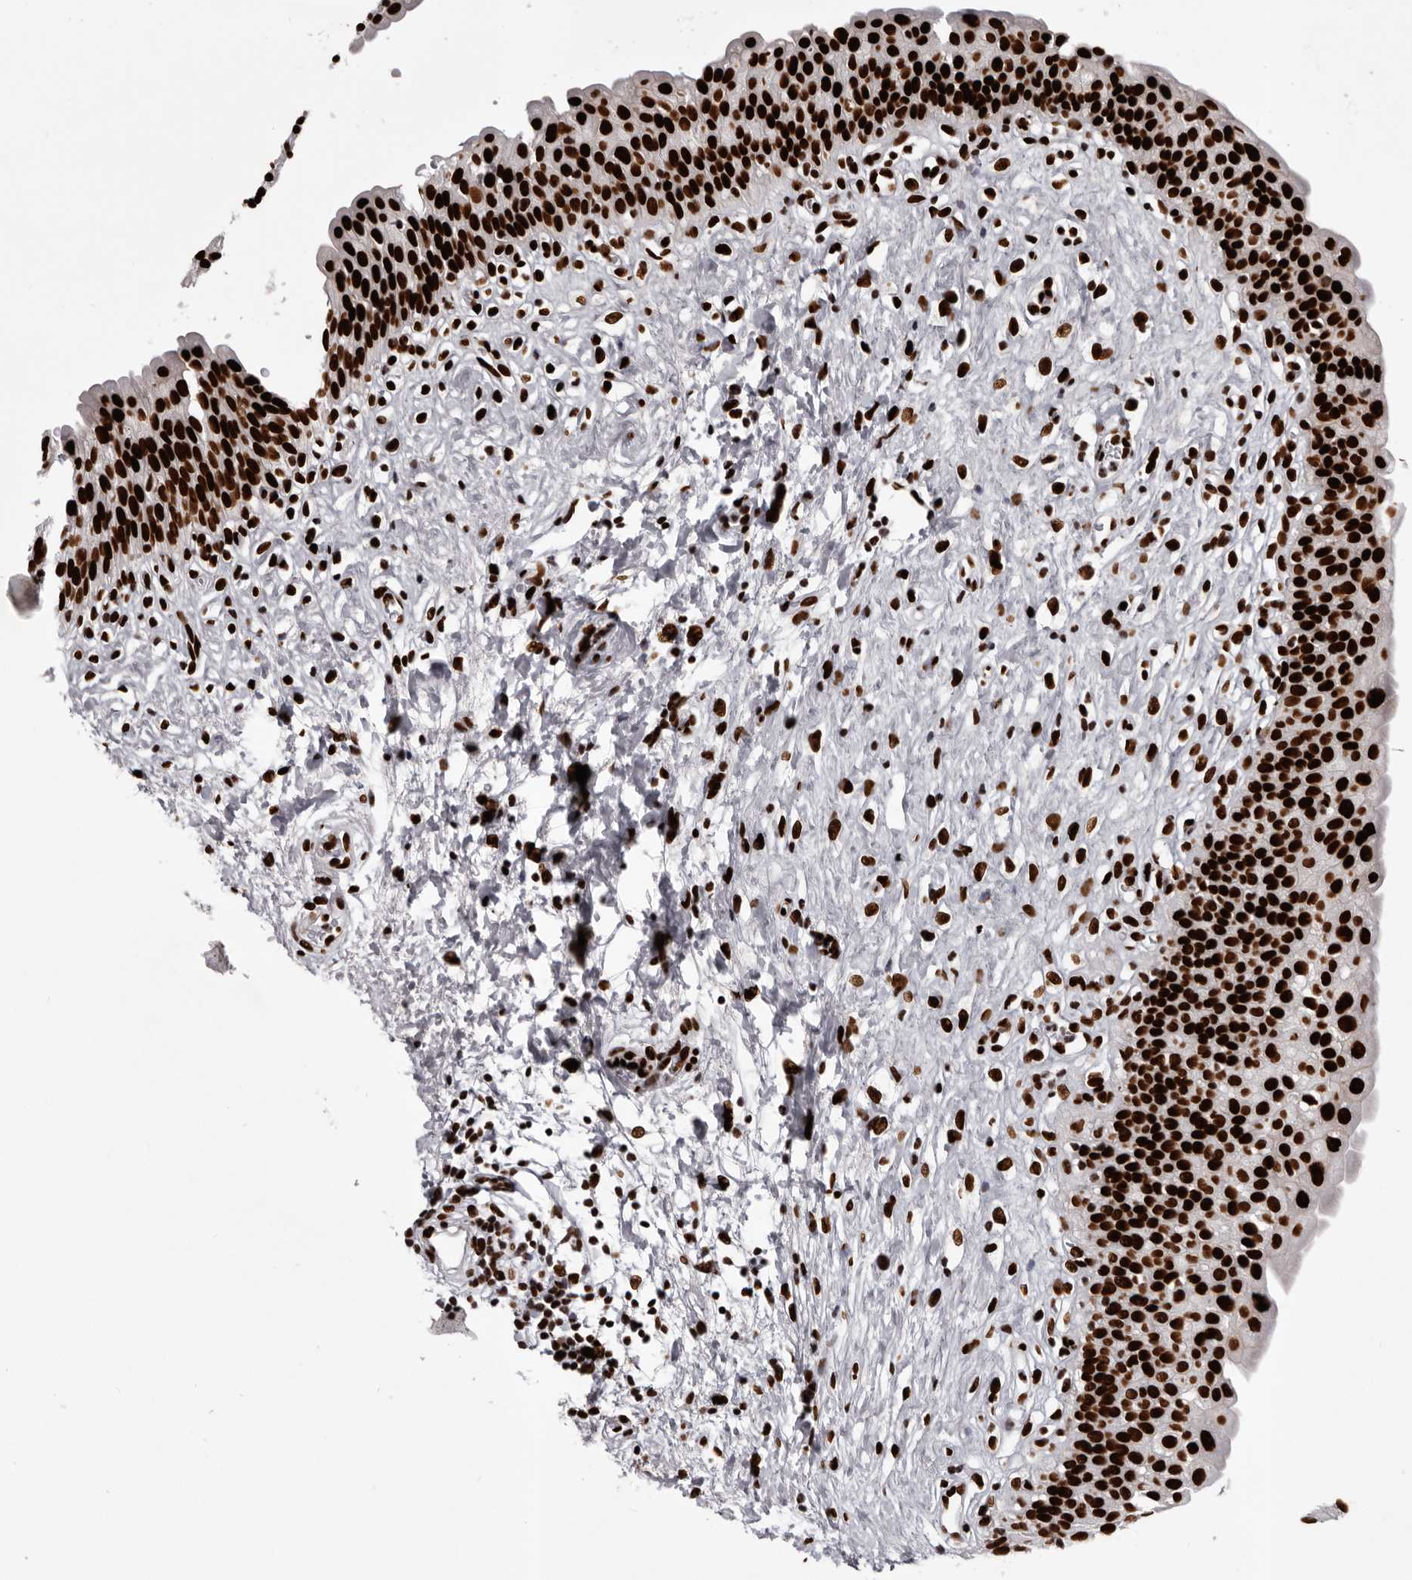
{"staining": {"intensity": "strong", "quantity": ">75%", "location": "nuclear"}, "tissue": "urinary bladder", "cell_type": "Urothelial cells", "image_type": "normal", "snomed": [{"axis": "morphology", "description": "Normal tissue, NOS"}, {"axis": "topography", "description": "Urinary bladder"}], "caption": "Protein analysis of benign urinary bladder shows strong nuclear positivity in about >75% of urothelial cells. The protein is shown in brown color, while the nuclei are stained blue.", "gene": "NUMA1", "patient": {"sex": "male", "age": 51}}